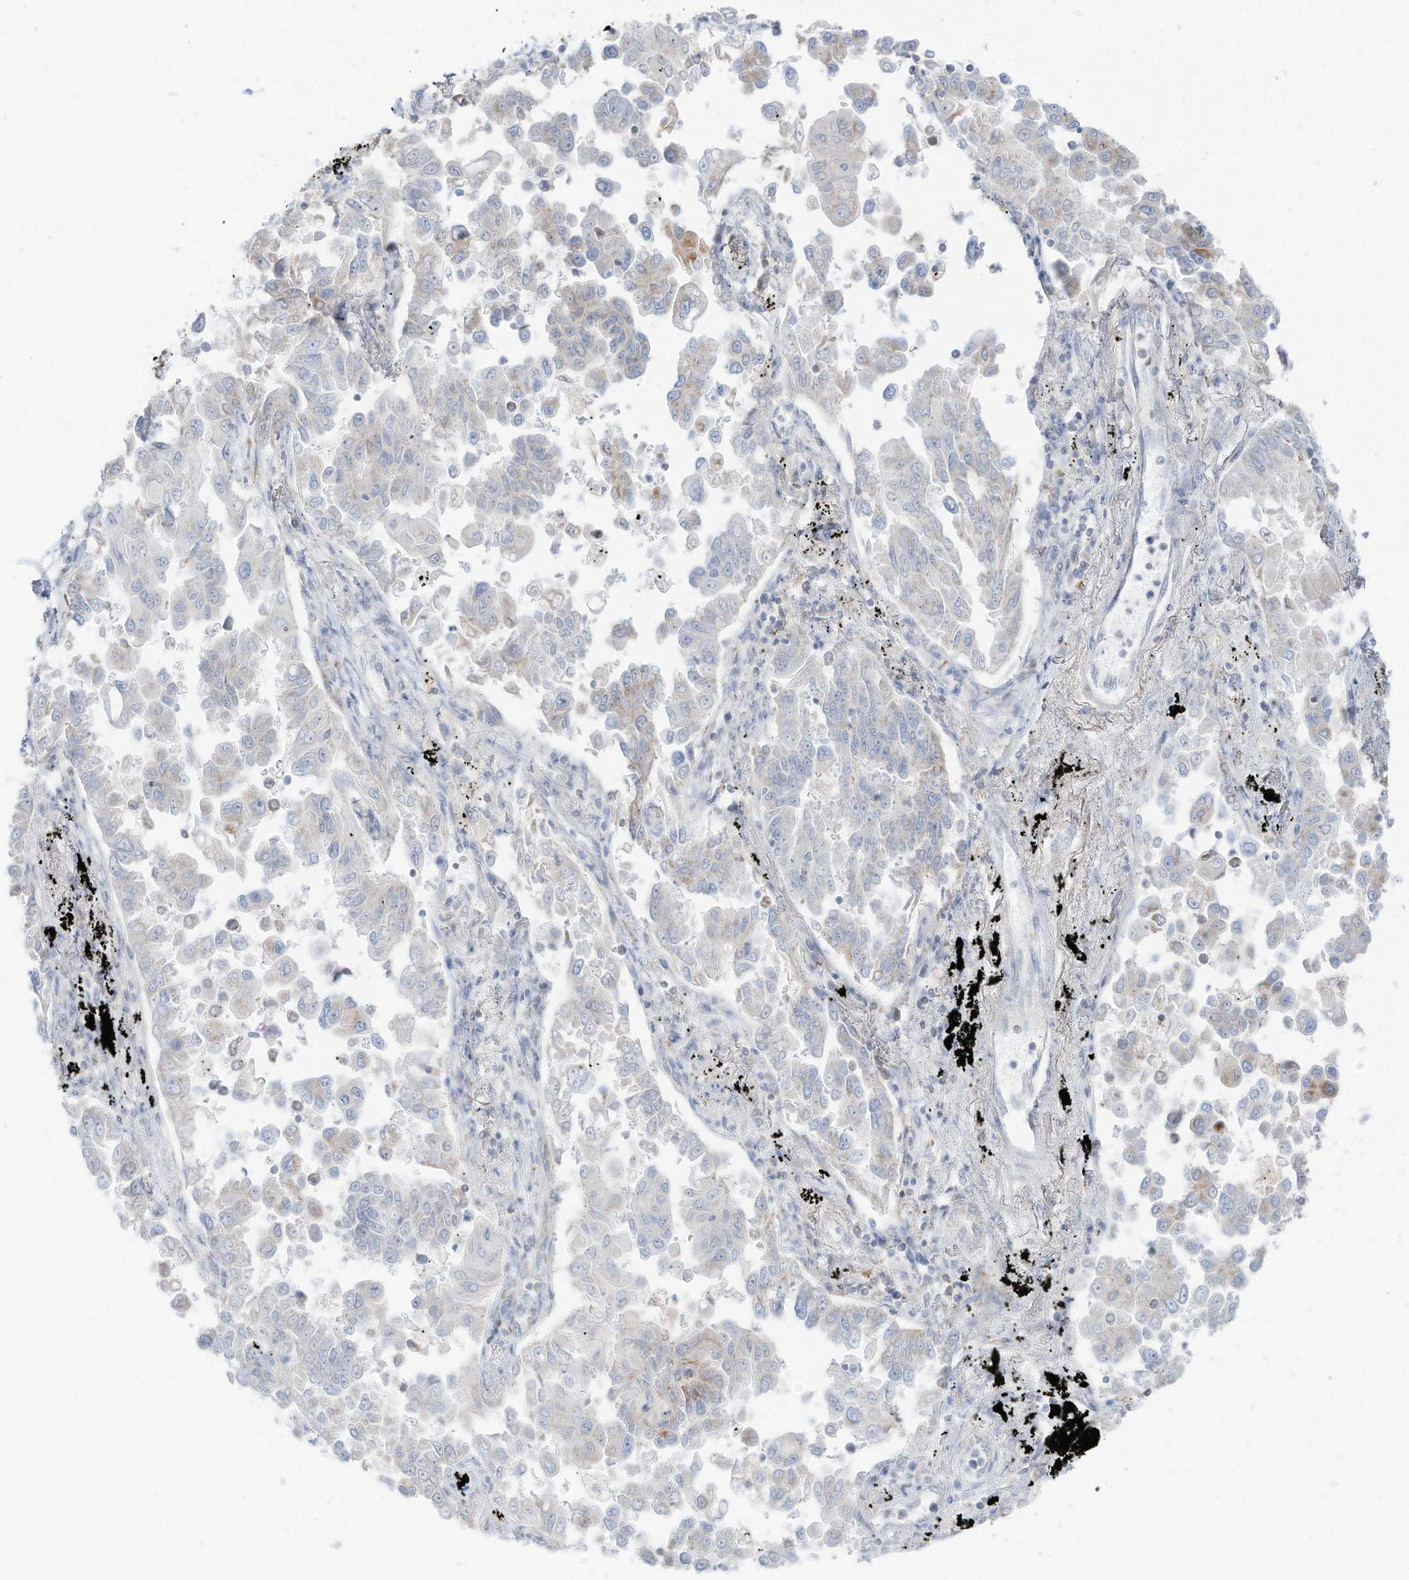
{"staining": {"intensity": "weak", "quantity": "25%-75%", "location": "cytoplasmic/membranous"}, "tissue": "lung cancer", "cell_type": "Tumor cells", "image_type": "cancer", "snomed": [{"axis": "morphology", "description": "Adenocarcinoma, NOS"}, {"axis": "topography", "description": "Lung"}], "caption": "This photomicrograph displays lung adenocarcinoma stained with IHC to label a protein in brown. The cytoplasmic/membranous of tumor cells show weak positivity for the protein. Nuclei are counter-stained blue.", "gene": "ETHE1", "patient": {"sex": "female", "age": 67}}